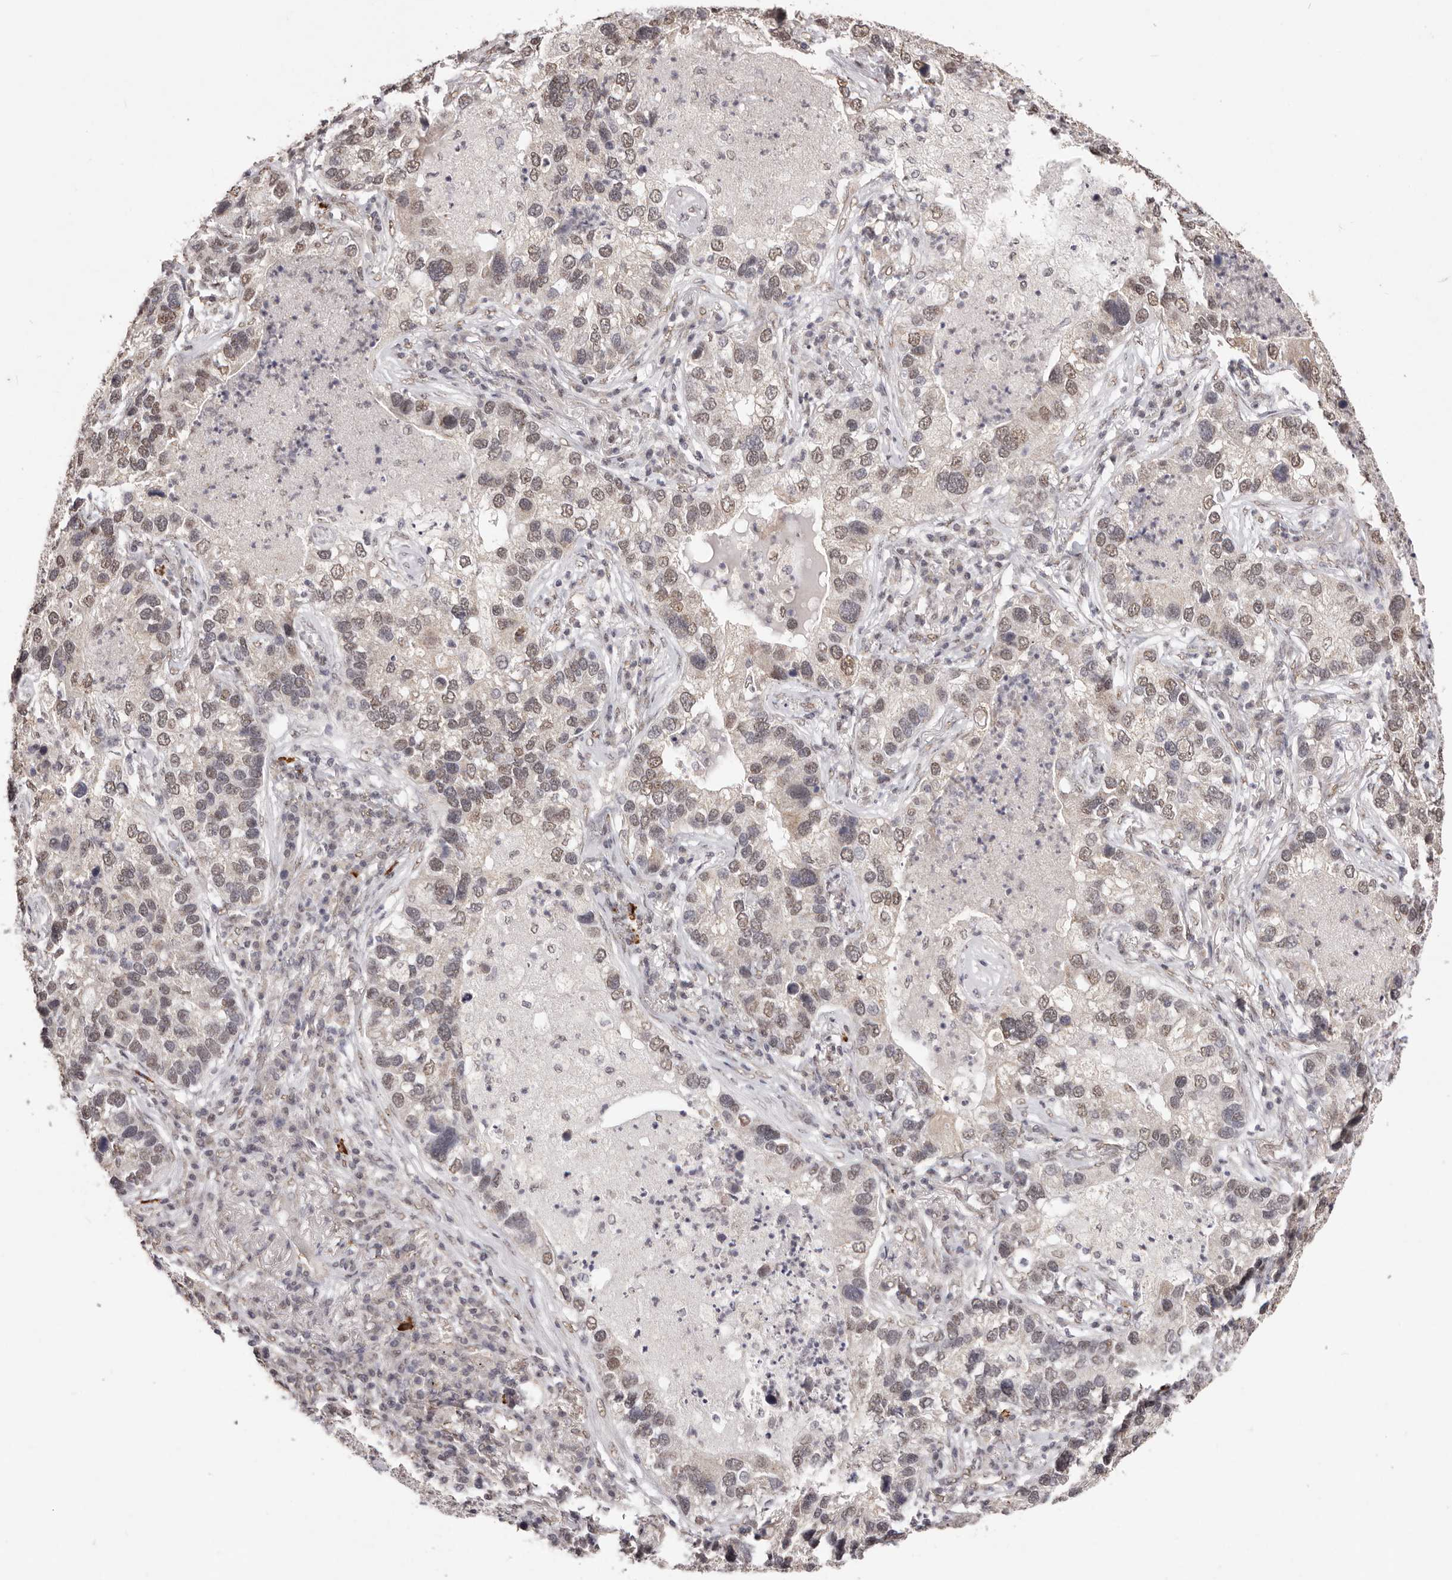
{"staining": {"intensity": "moderate", "quantity": "25%-75%", "location": "nuclear"}, "tissue": "lung cancer", "cell_type": "Tumor cells", "image_type": "cancer", "snomed": [{"axis": "morphology", "description": "Normal tissue, NOS"}, {"axis": "morphology", "description": "Adenocarcinoma, NOS"}, {"axis": "topography", "description": "Bronchus"}, {"axis": "topography", "description": "Lung"}], "caption": "A brown stain labels moderate nuclear positivity of a protein in lung cancer (adenocarcinoma) tumor cells.", "gene": "RPS6KA5", "patient": {"sex": "male", "age": 54}}